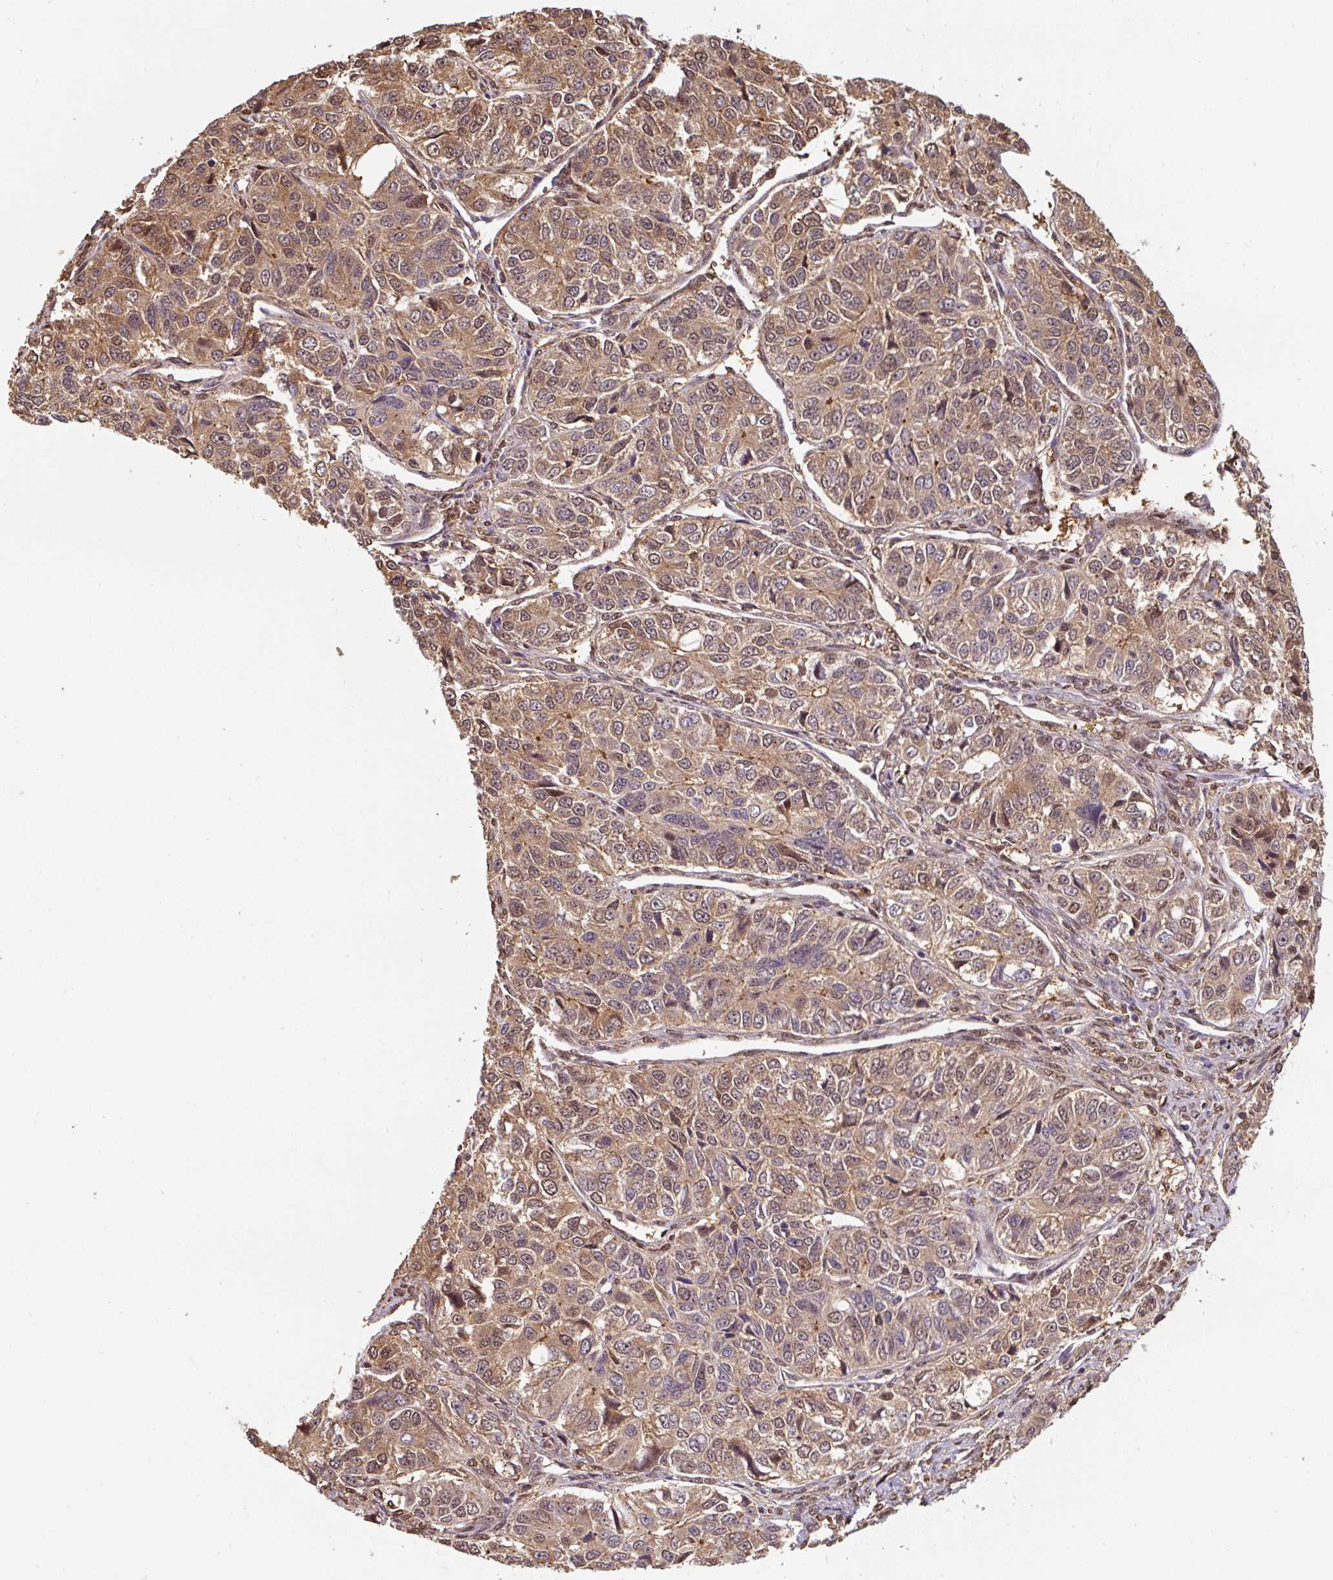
{"staining": {"intensity": "weak", "quantity": ">75%", "location": "cytoplasmic/membranous,nuclear"}, "tissue": "ovarian cancer", "cell_type": "Tumor cells", "image_type": "cancer", "snomed": [{"axis": "morphology", "description": "Carcinoma, endometroid"}, {"axis": "topography", "description": "Ovary"}], "caption": "A micrograph showing weak cytoplasmic/membranous and nuclear expression in approximately >75% of tumor cells in ovarian endometroid carcinoma, as visualized by brown immunohistochemical staining.", "gene": "ST13", "patient": {"sex": "female", "age": 51}}